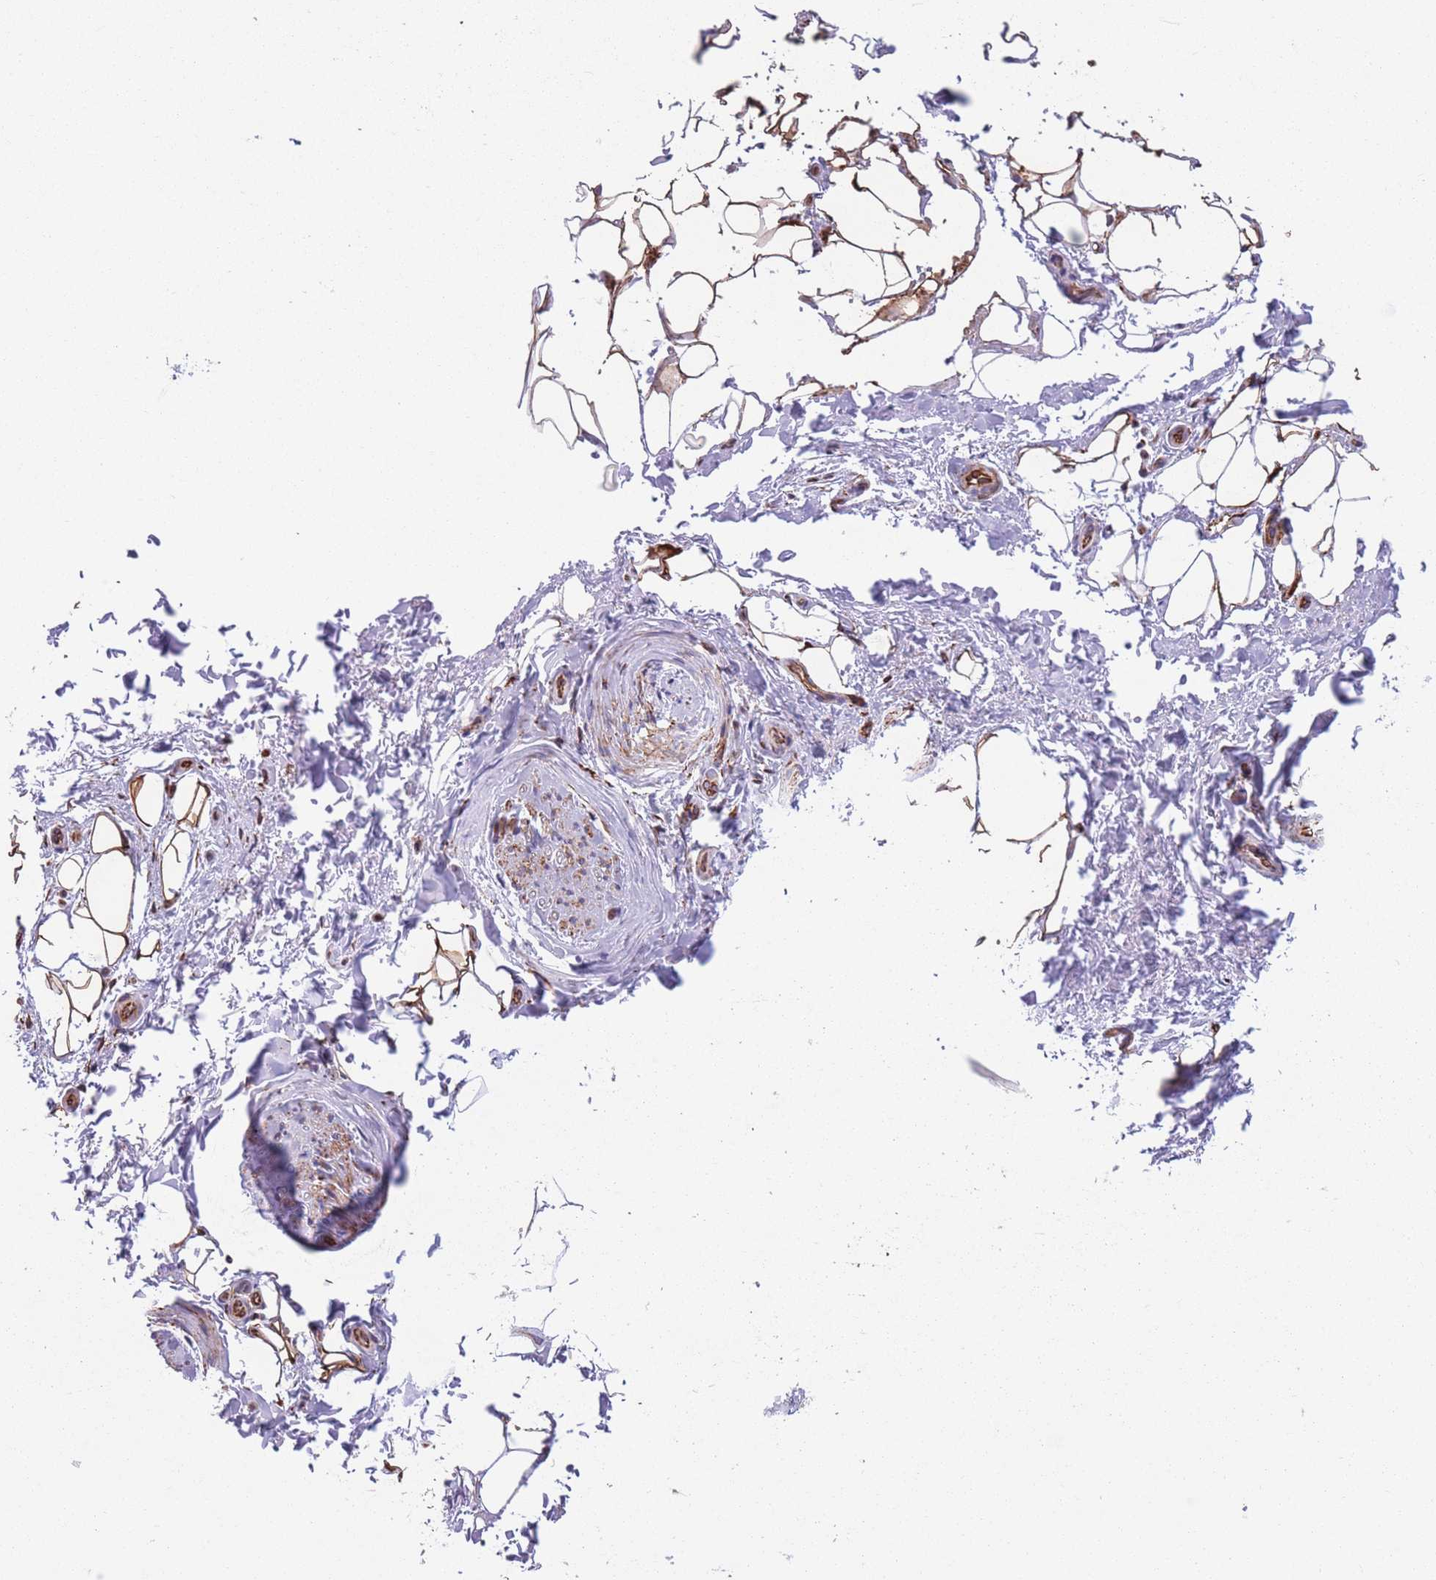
{"staining": {"intensity": "moderate", "quantity": ">75%", "location": "cytoplasmic/membranous"}, "tissue": "adipose tissue", "cell_type": "Adipocytes", "image_type": "normal", "snomed": [{"axis": "morphology", "description": "Normal tissue, NOS"}, {"axis": "topography", "description": "Peripheral nerve tissue"}], "caption": "Immunohistochemistry (IHC) of normal adipose tissue shows medium levels of moderate cytoplasmic/membranous positivity in approximately >75% of adipocytes. (IHC, brightfield microscopy, high magnification).", "gene": "ATP5MF", "patient": {"sex": "female", "age": 61}}